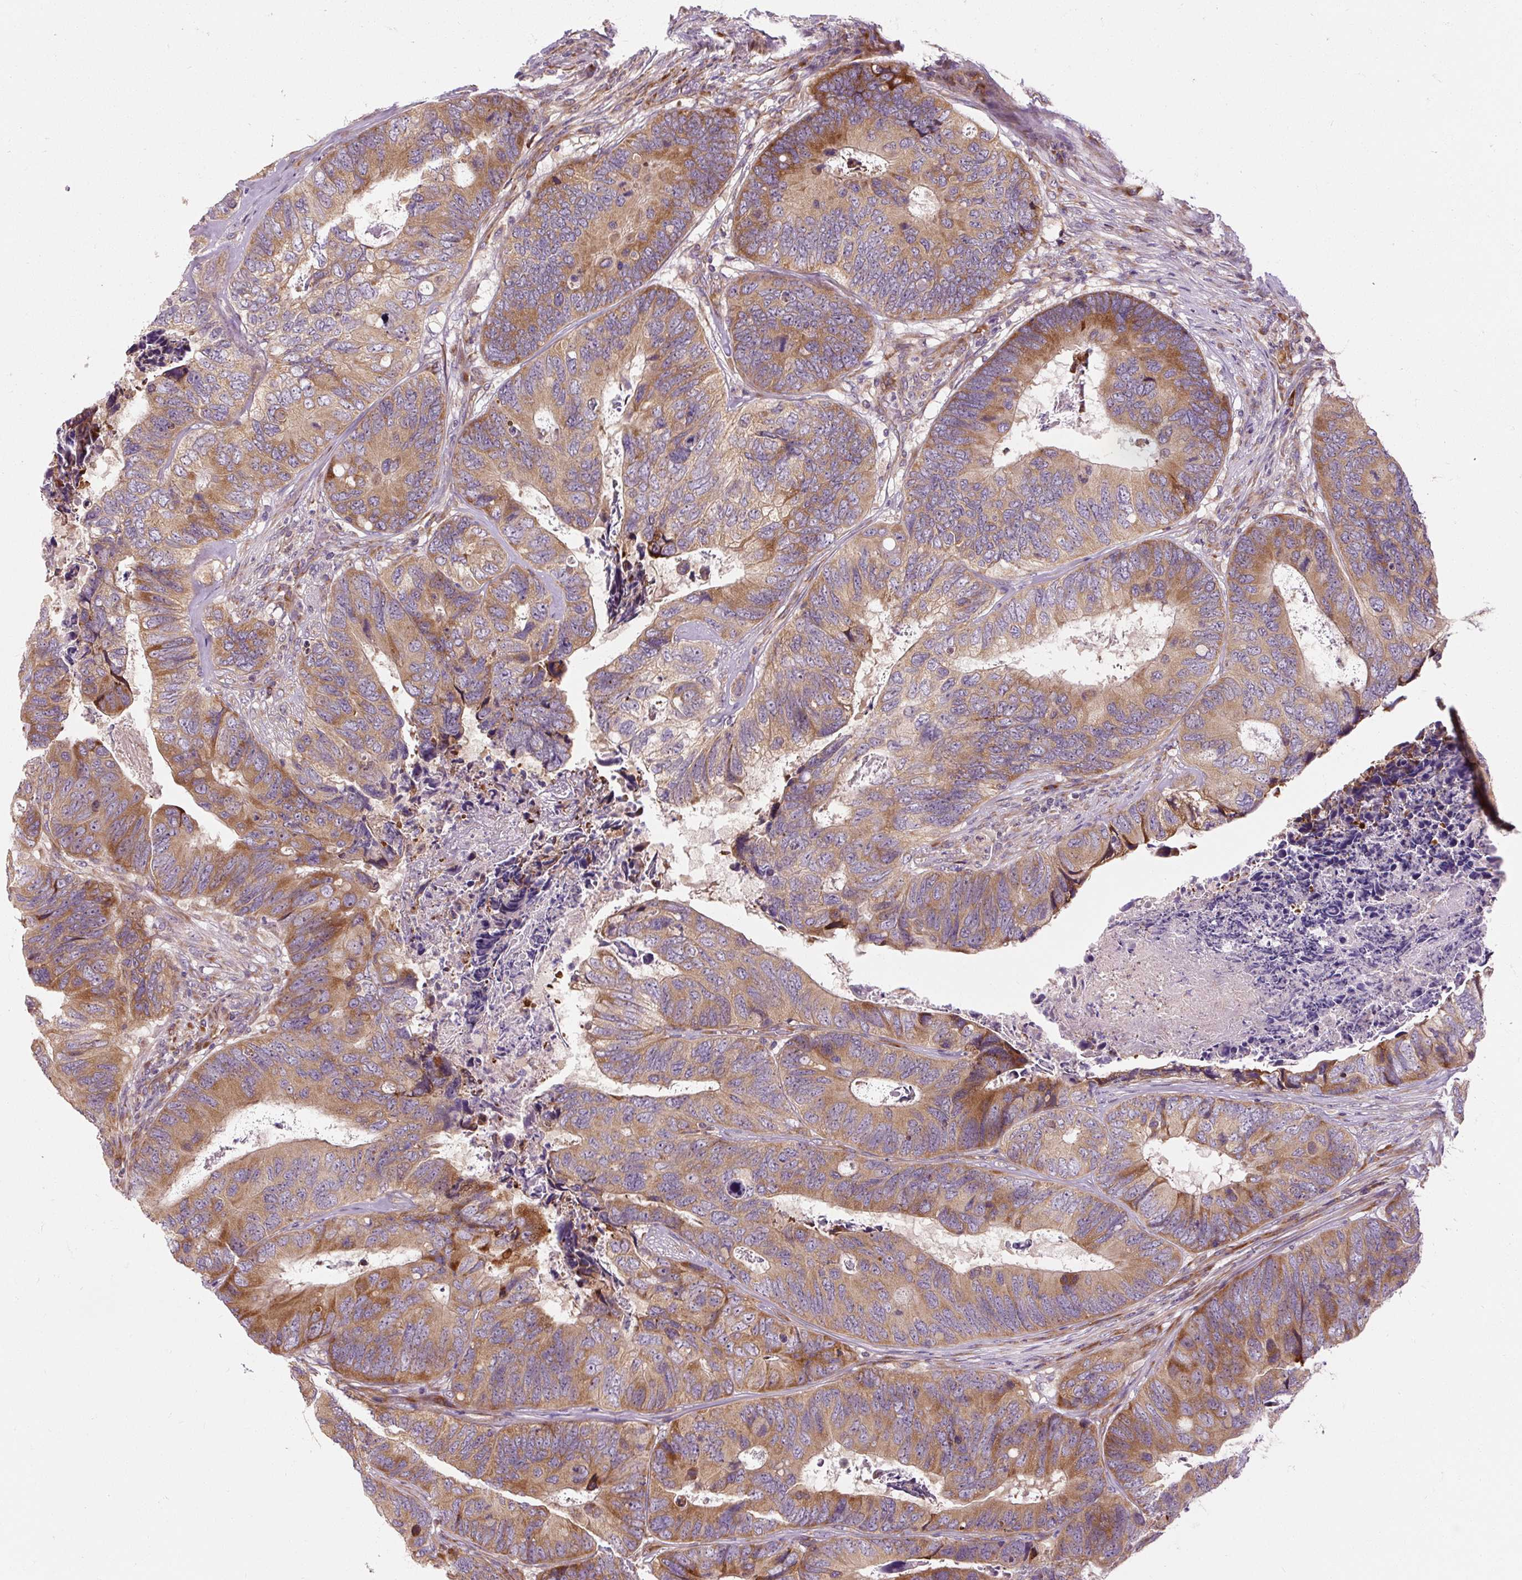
{"staining": {"intensity": "moderate", "quantity": ">75%", "location": "cytoplasmic/membranous"}, "tissue": "colorectal cancer", "cell_type": "Tumor cells", "image_type": "cancer", "snomed": [{"axis": "morphology", "description": "Adenocarcinoma, NOS"}, {"axis": "topography", "description": "Colon"}], "caption": "IHC image of neoplastic tissue: human colorectal cancer (adenocarcinoma) stained using immunohistochemistry exhibits medium levels of moderate protein expression localized specifically in the cytoplasmic/membranous of tumor cells, appearing as a cytoplasmic/membranous brown color.", "gene": "PRSS48", "patient": {"sex": "female", "age": 67}}